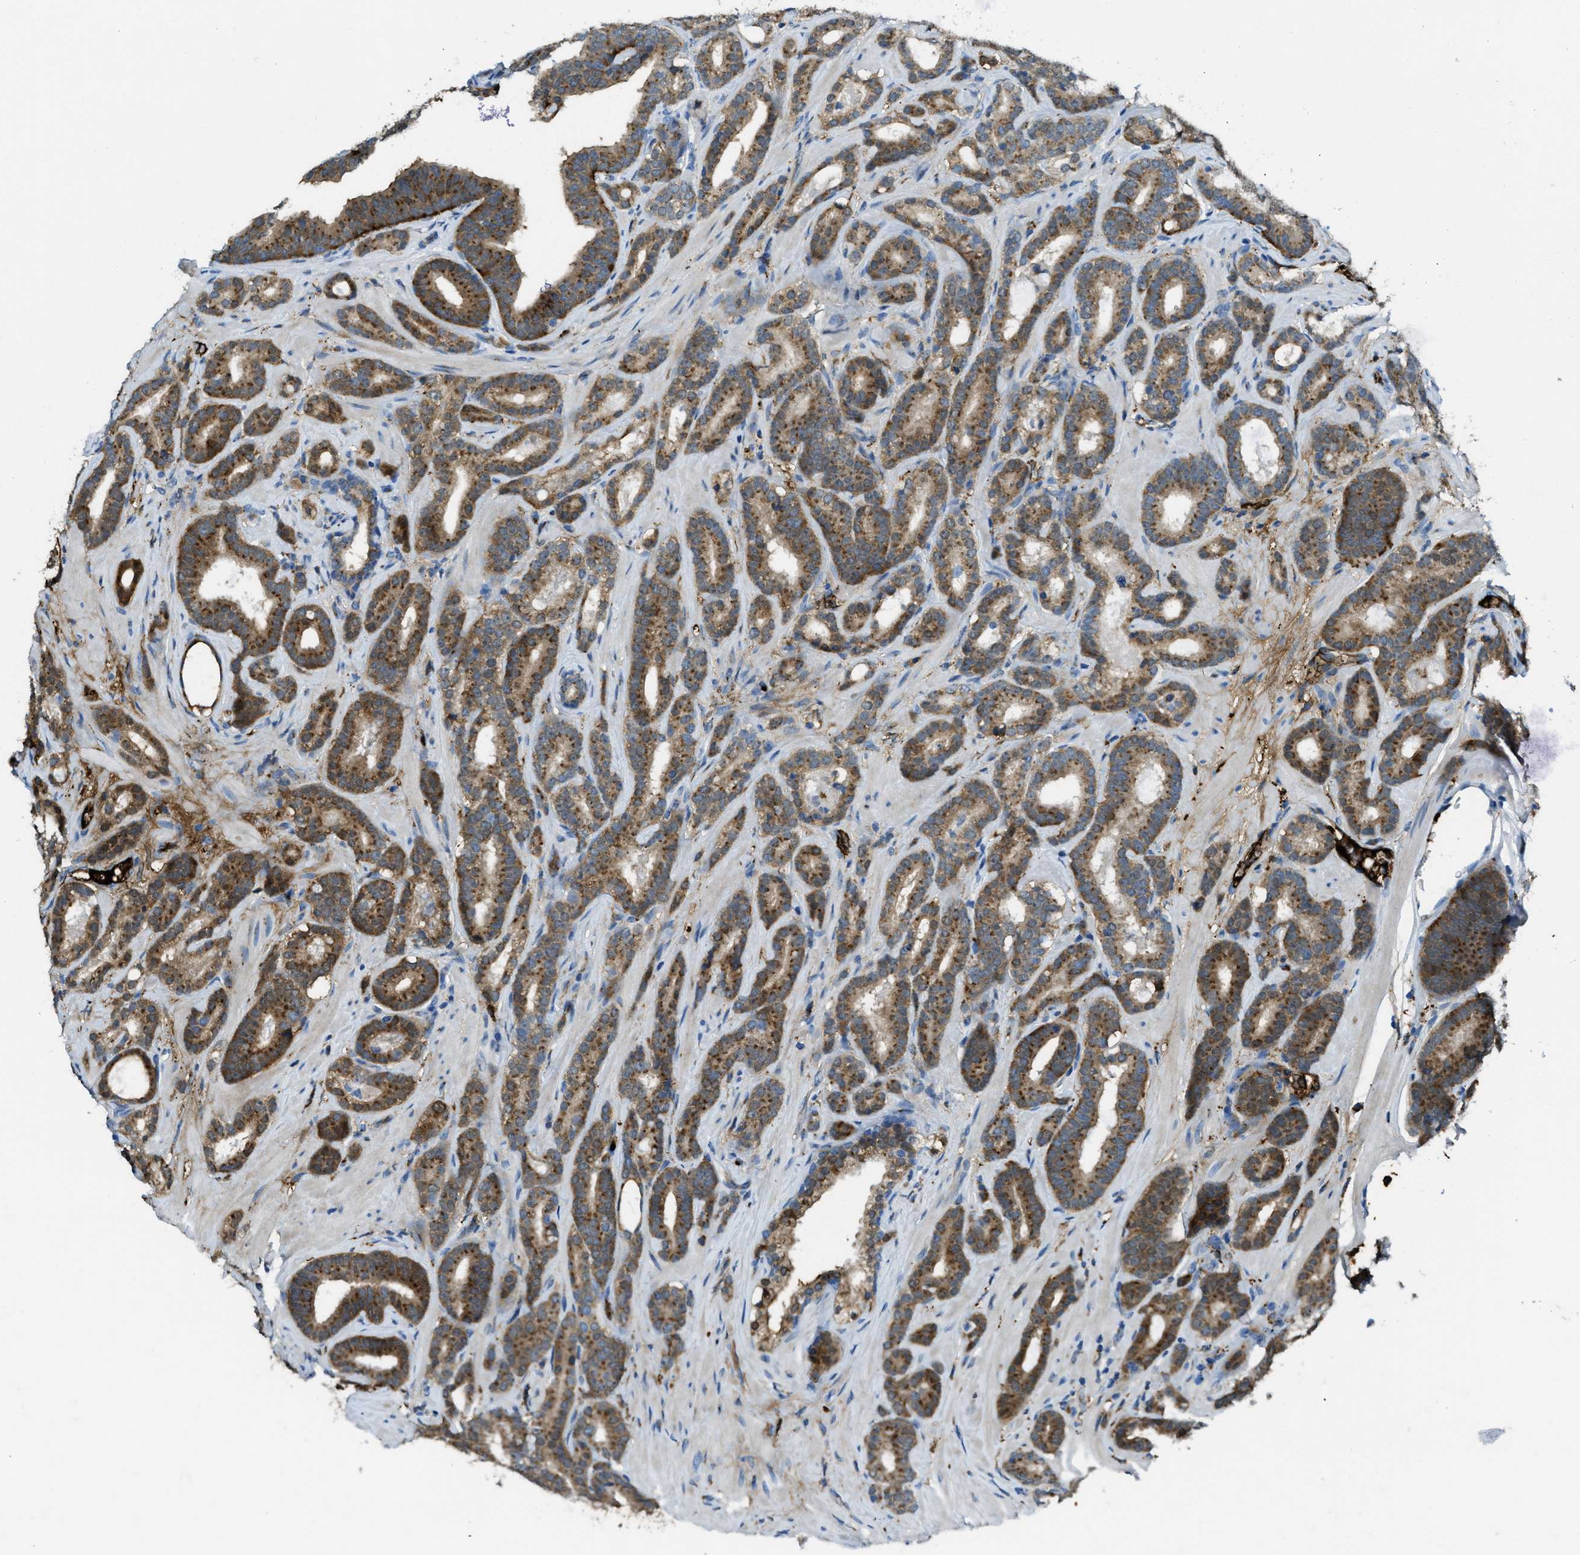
{"staining": {"intensity": "moderate", "quantity": ">75%", "location": "cytoplasmic/membranous"}, "tissue": "prostate cancer", "cell_type": "Tumor cells", "image_type": "cancer", "snomed": [{"axis": "morphology", "description": "Adenocarcinoma, High grade"}, {"axis": "topography", "description": "Prostate"}], "caption": "IHC staining of prostate high-grade adenocarcinoma, which demonstrates medium levels of moderate cytoplasmic/membranous expression in approximately >75% of tumor cells indicating moderate cytoplasmic/membranous protein positivity. The staining was performed using DAB (brown) for protein detection and nuclei were counterstained in hematoxylin (blue).", "gene": "TRIM59", "patient": {"sex": "male", "age": 60}}